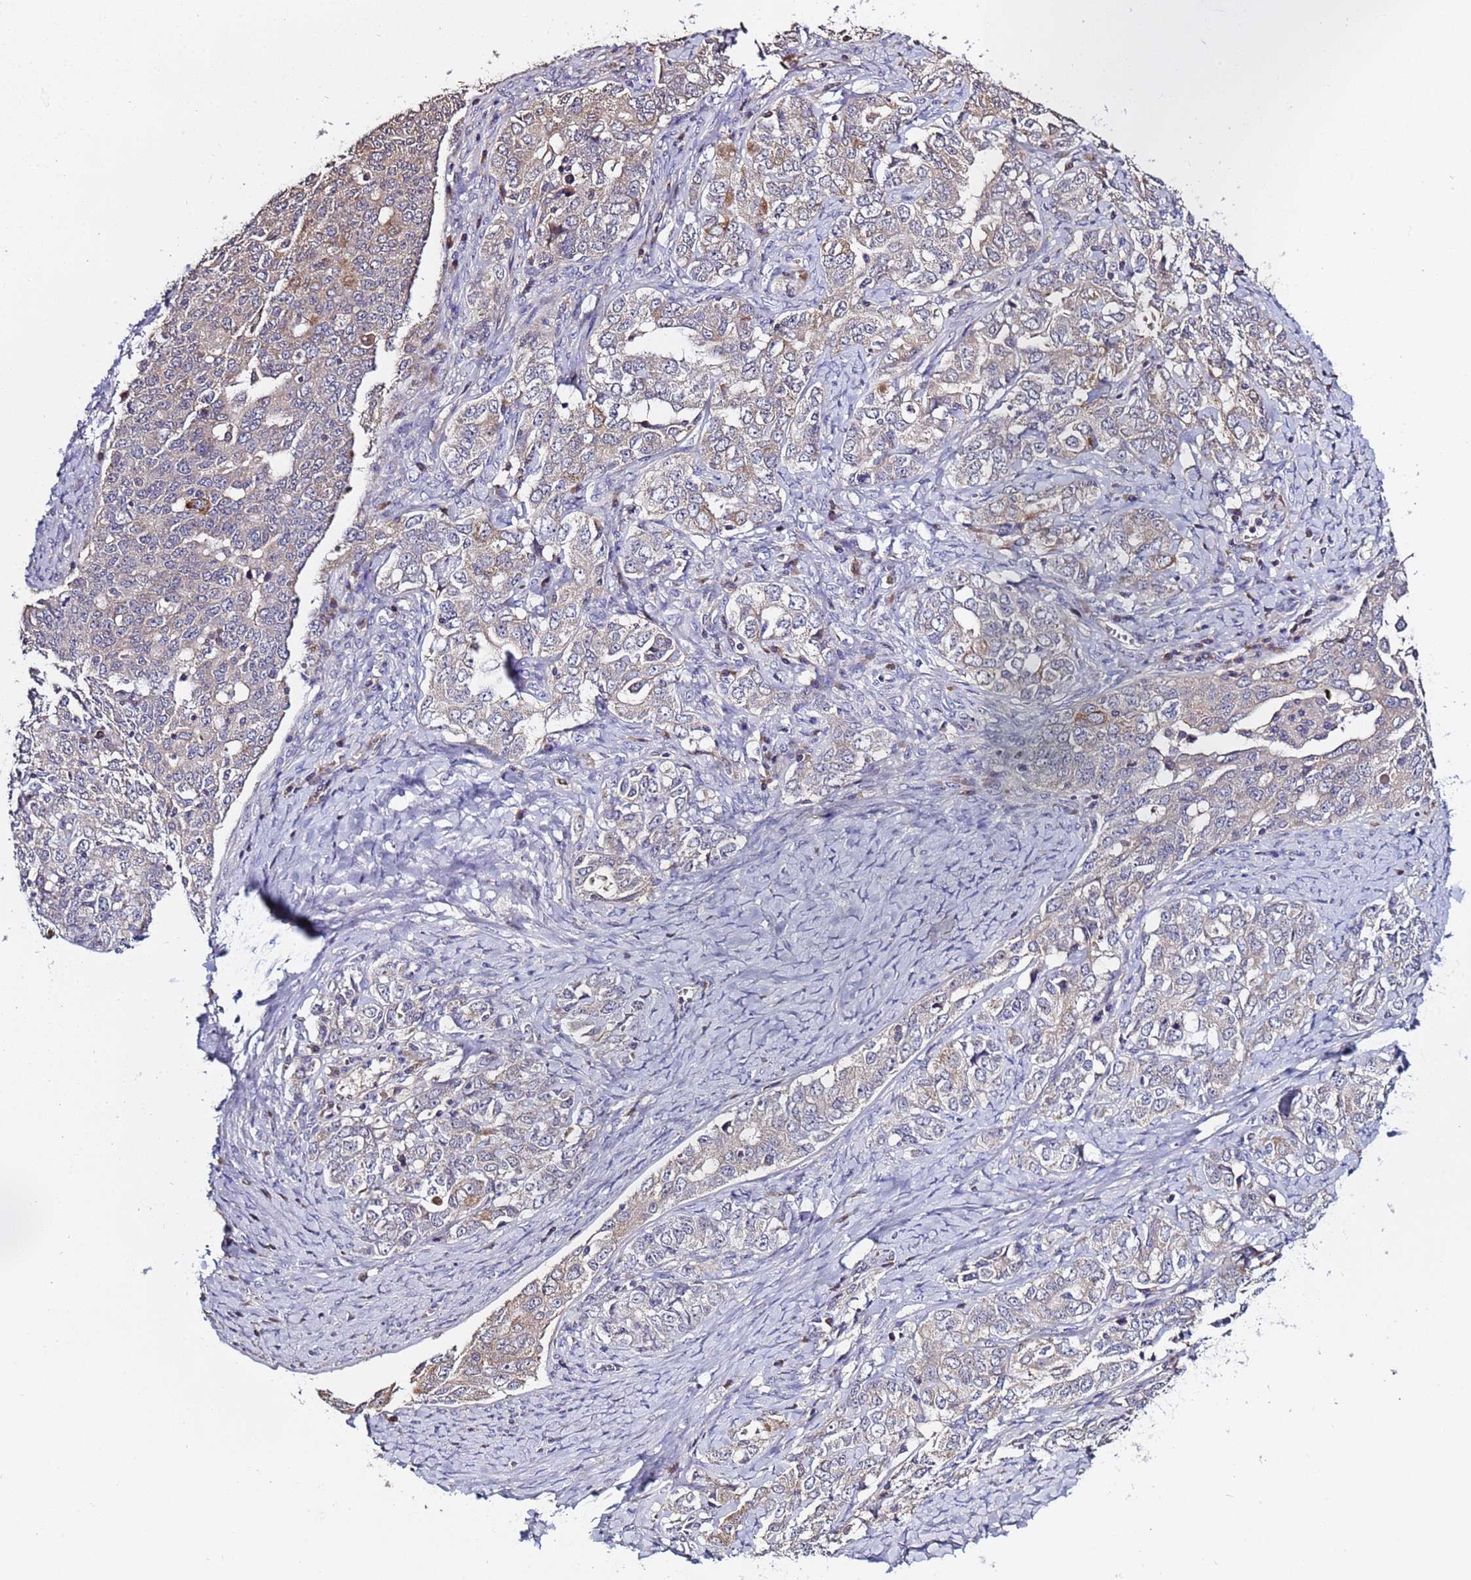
{"staining": {"intensity": "weak", "quantity": "<25%", "location": "cytoplasmic/membranous"}, "tissue": "ovarian cancer", "cell_type": "Tumor cells", "image_type": "cancer", "snomed": [{"axis": "morphology", "description": "Carcinoma, endometroid"}, {"axis": "topography", "description": "Ovary"}], "caption": "Human ovarian endometroid carcinoma stained for a protein using immunohistochemistry (IHC) shows no expression in tumor cells.", "gene": "ELMOD2", "patient": {"sex": "female", "age": 62}}